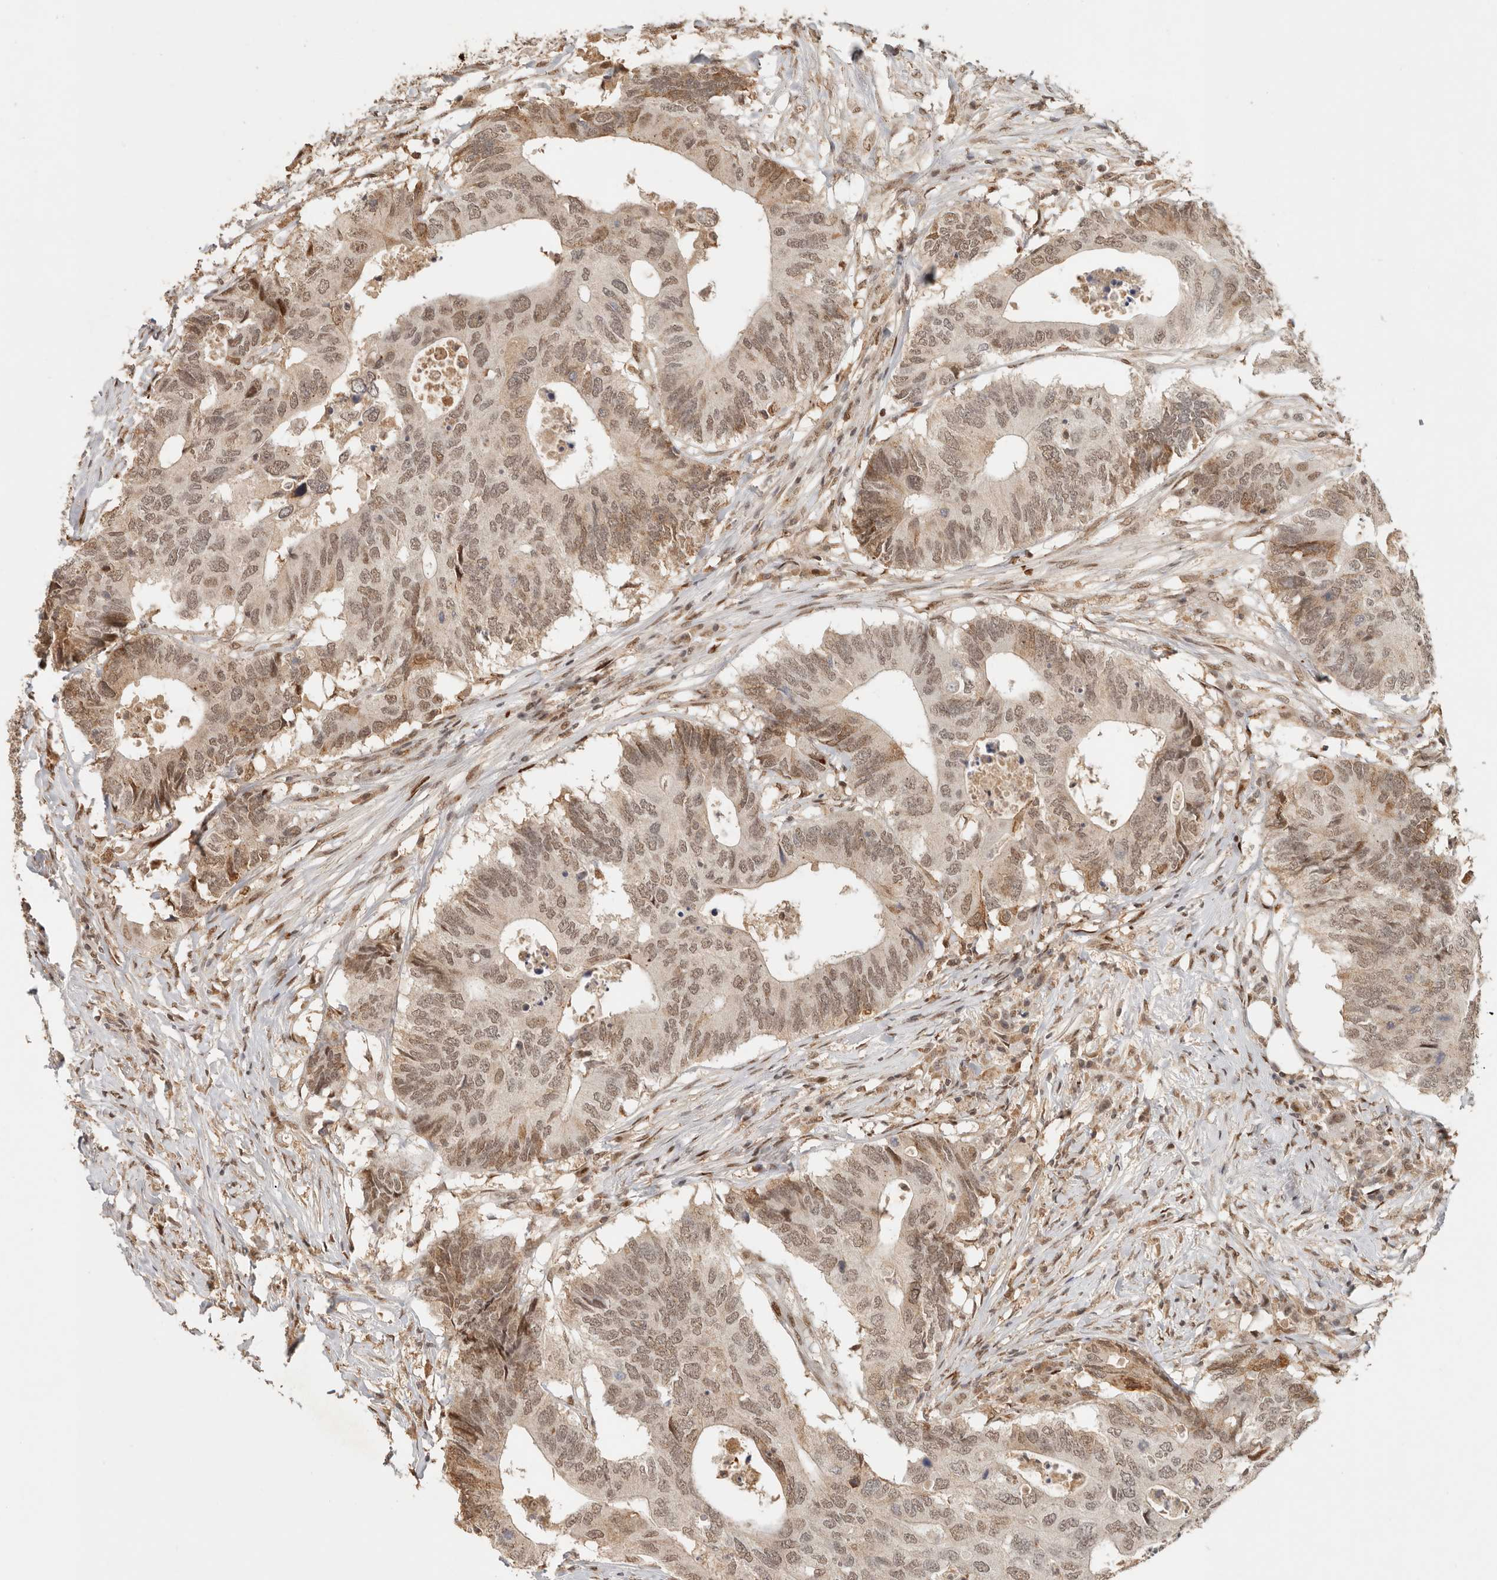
{"staining": {"intensity": "moderate", "quantity": ">75%", "location": "nuclear"}, "tissue": "colorectal cancer", "cell_type": "Tumor cells", "image_type": "cancer", "snomed": [{"axis": "morphology", "description": "Adenocarcinoma, NOS"}, {"axis": "topography", "description": "Colon"}], "caption": "This is a photomicrograph of immunohistochemistry staining of colorectal cancer (adenocarcinoma), which shows moderate staining in the nuclear of tumor cells.", "gene": "NPAS2", "patient": {"sex": "male", "age": 71}}